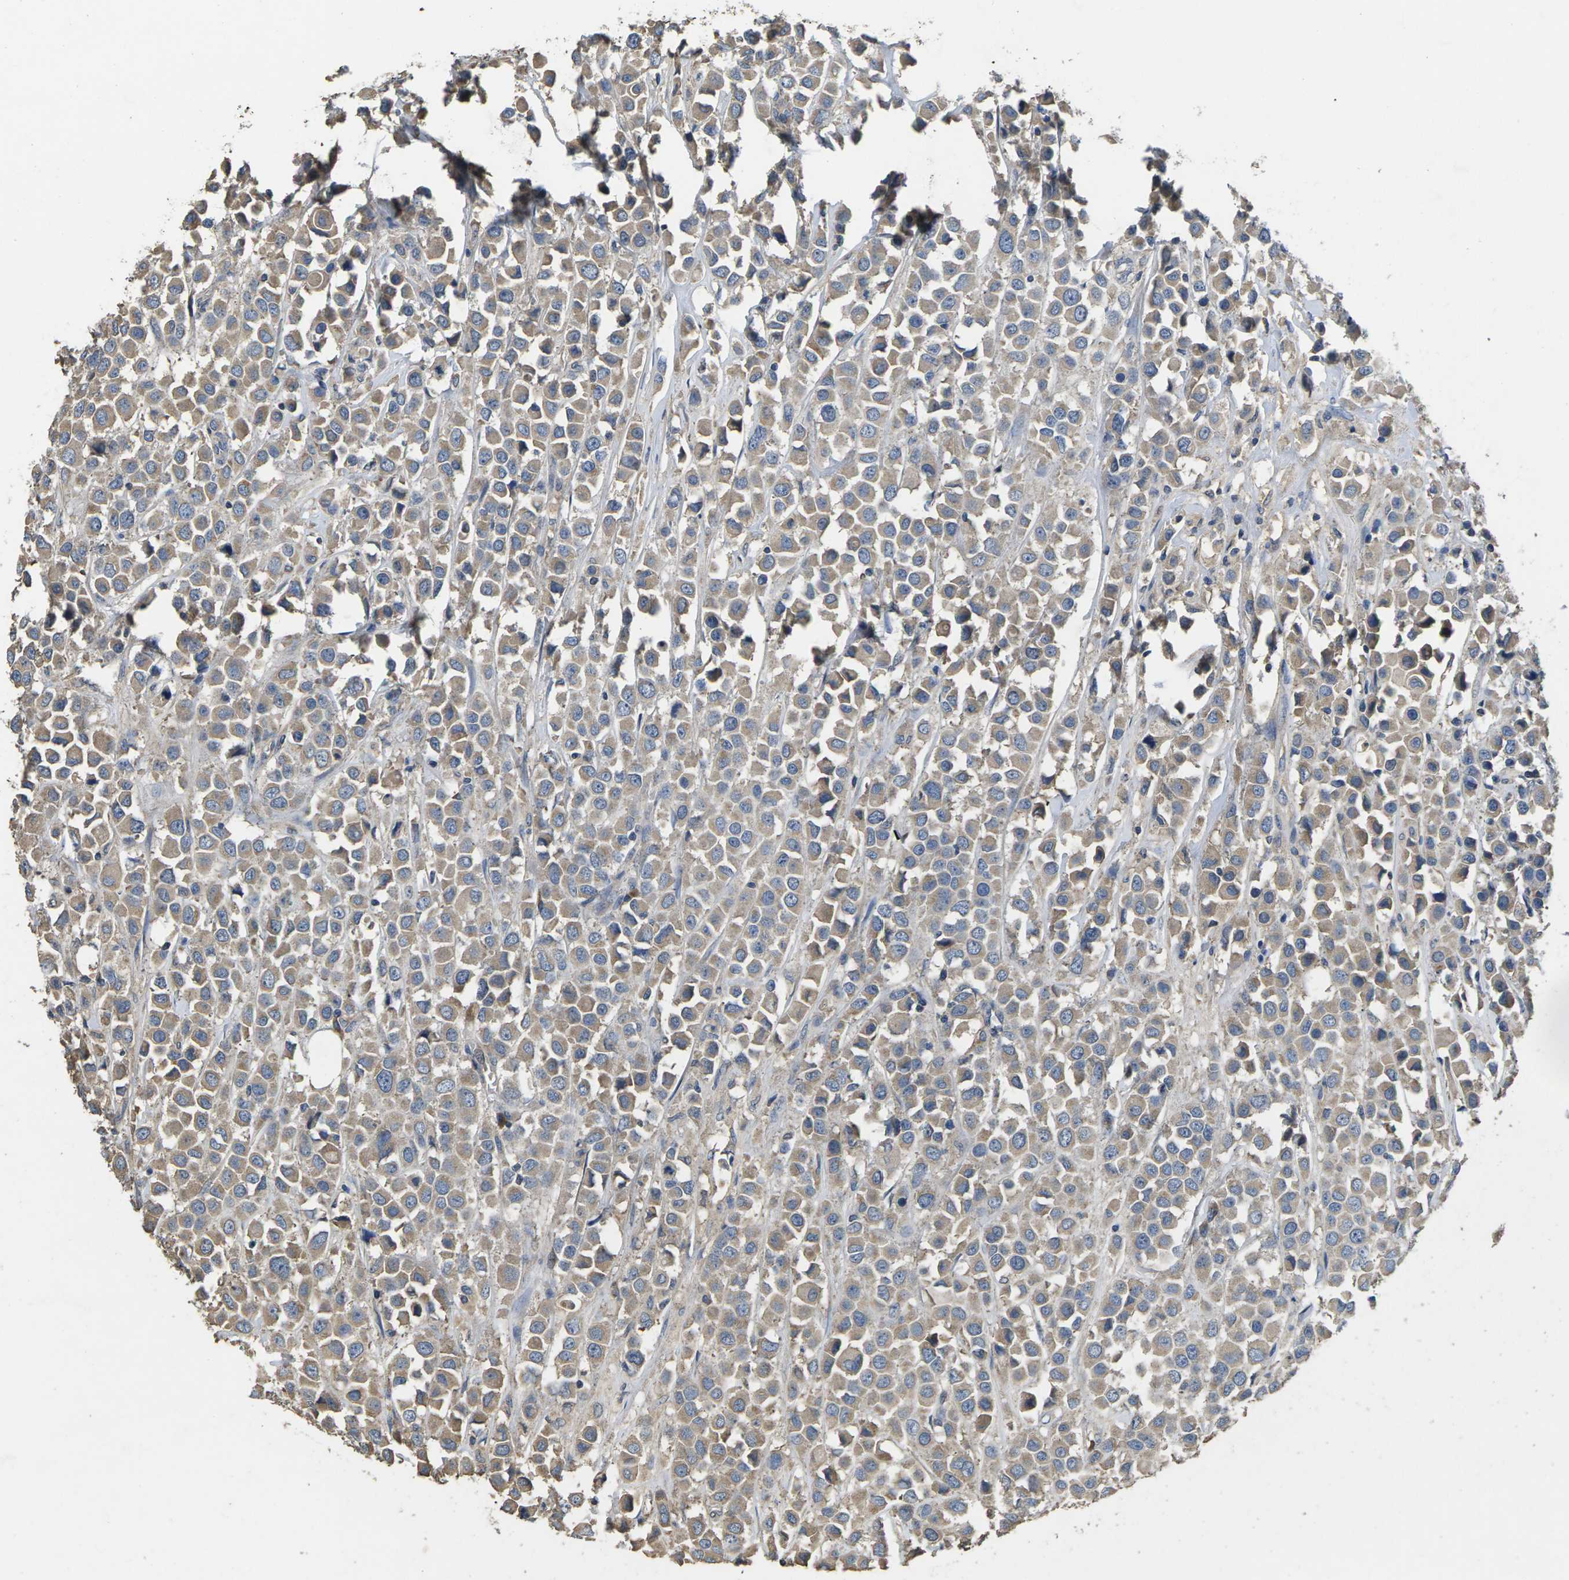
{"staining": {"intensity": "weak", "quantity": ">75%", "location": "cytoplasmic/membranous"}, "tissue": "breast cancer", "cell_type": "Tumor cells", "image_type": "cancer", "snomed": [{"axis": "morphology", "description": "Duct carcinoma"}, {"axis": "topography", "description": "Breast"}], "caption": "Breast cancer (intraductal carcinoma) stained with DAB IHC displays low levels of weak cytoplasmic/membranous staining in about >75% of tumor cells.", "gene": "B4GAT1", "patient": {"sex": "female", "age": 61}}